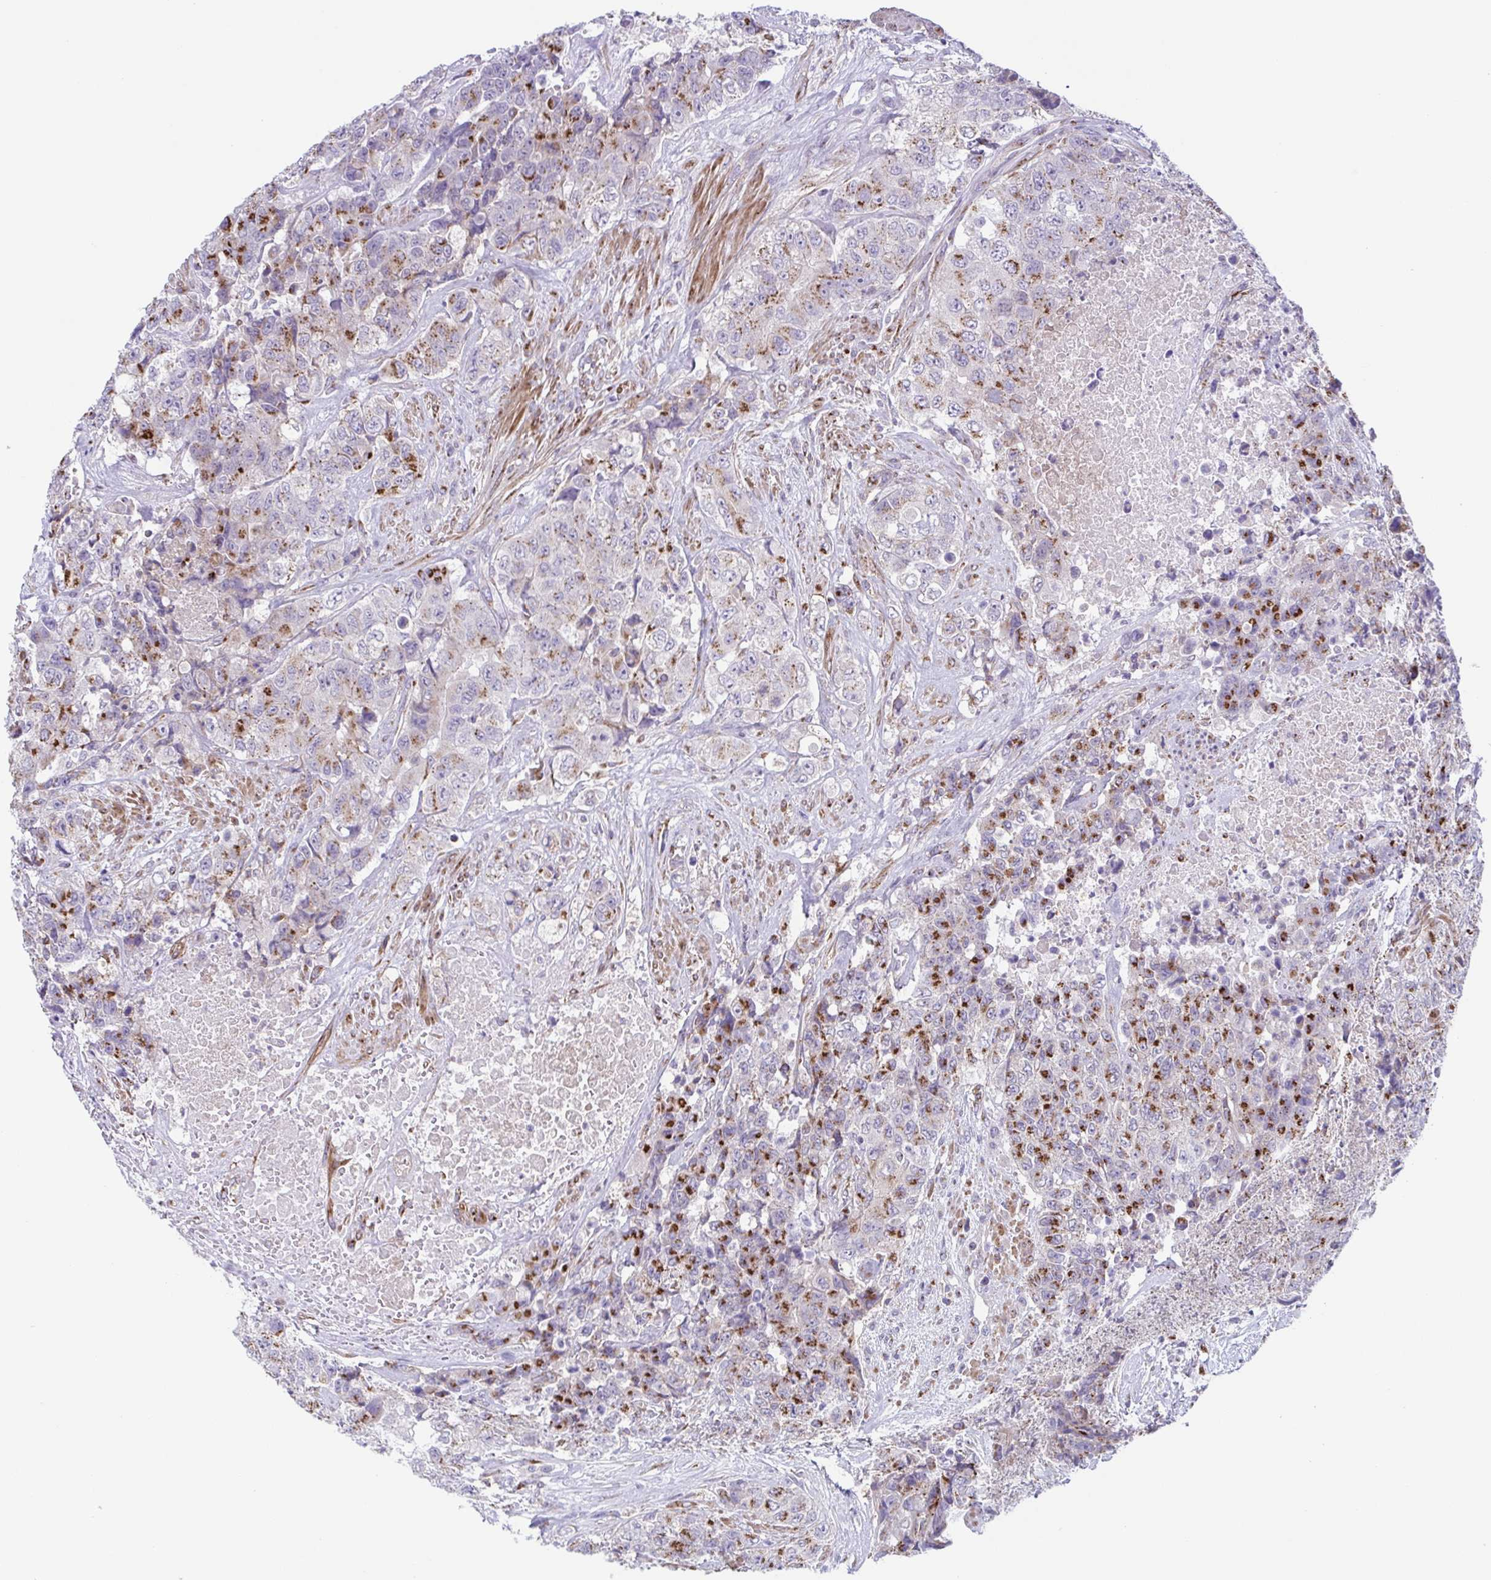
{"staining": {"intensity": "strong", "quantity": "25%-75%", "location": "cytoplasmic/membranous"}, "tissue": "urothelial cancer", "cell_type": "Tumor cells", "image_type": "cancer", "snomed": [{"axis": "morphology", "description": "Urothelial carcinoma, High grade"}, {"axis": "topography", "description": "Urinary bladder"}], "caption": "A high amount of strong cytoplasmic/membranous expression is appreciated in approximately 25%-75% of tumor cells in urothelial carcinoma (high-grade) tissue. The protein of interest is shown in brown color, while the nuclei are stained blue.", "gene": "COL17A1", "patient": {"sex": "female", "age": 78}}